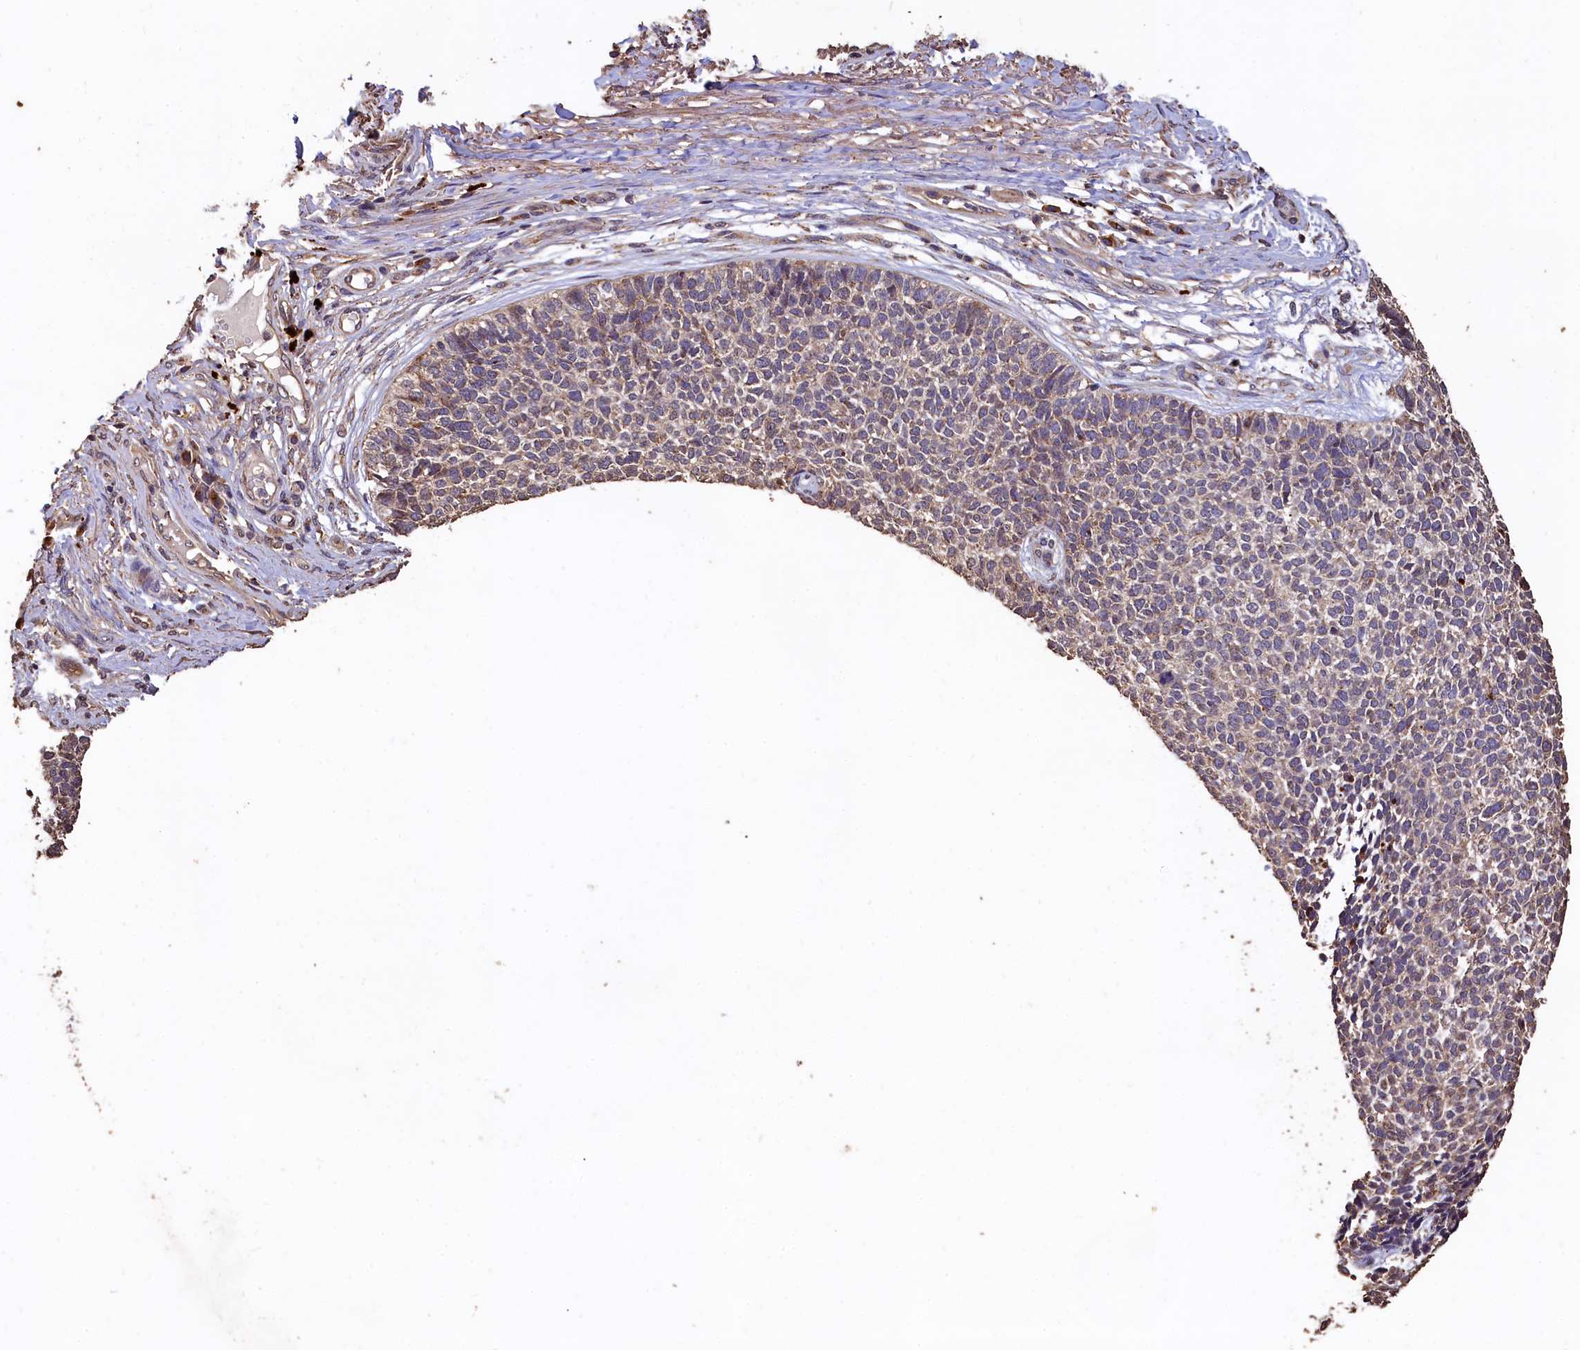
{"staining": {"intensity": "weak", "quantity": "<25%", "location": "cytoplasmic/membranous"}, "tissue": "skin cancer", "cell_type": "Tumor cells", "image_type": "cancer", "snomed": [{"axis": "morphology", "description": "Basal cell carcinoma"}, {"axis": "topography", "description": "Skin"}], "caption": "The immunohistochemistry histopathology image has no significant staining in tumor cells of skin cancer tissue.", "gene": "LSM4", "patient": {"sex": "female", "age": 84}}